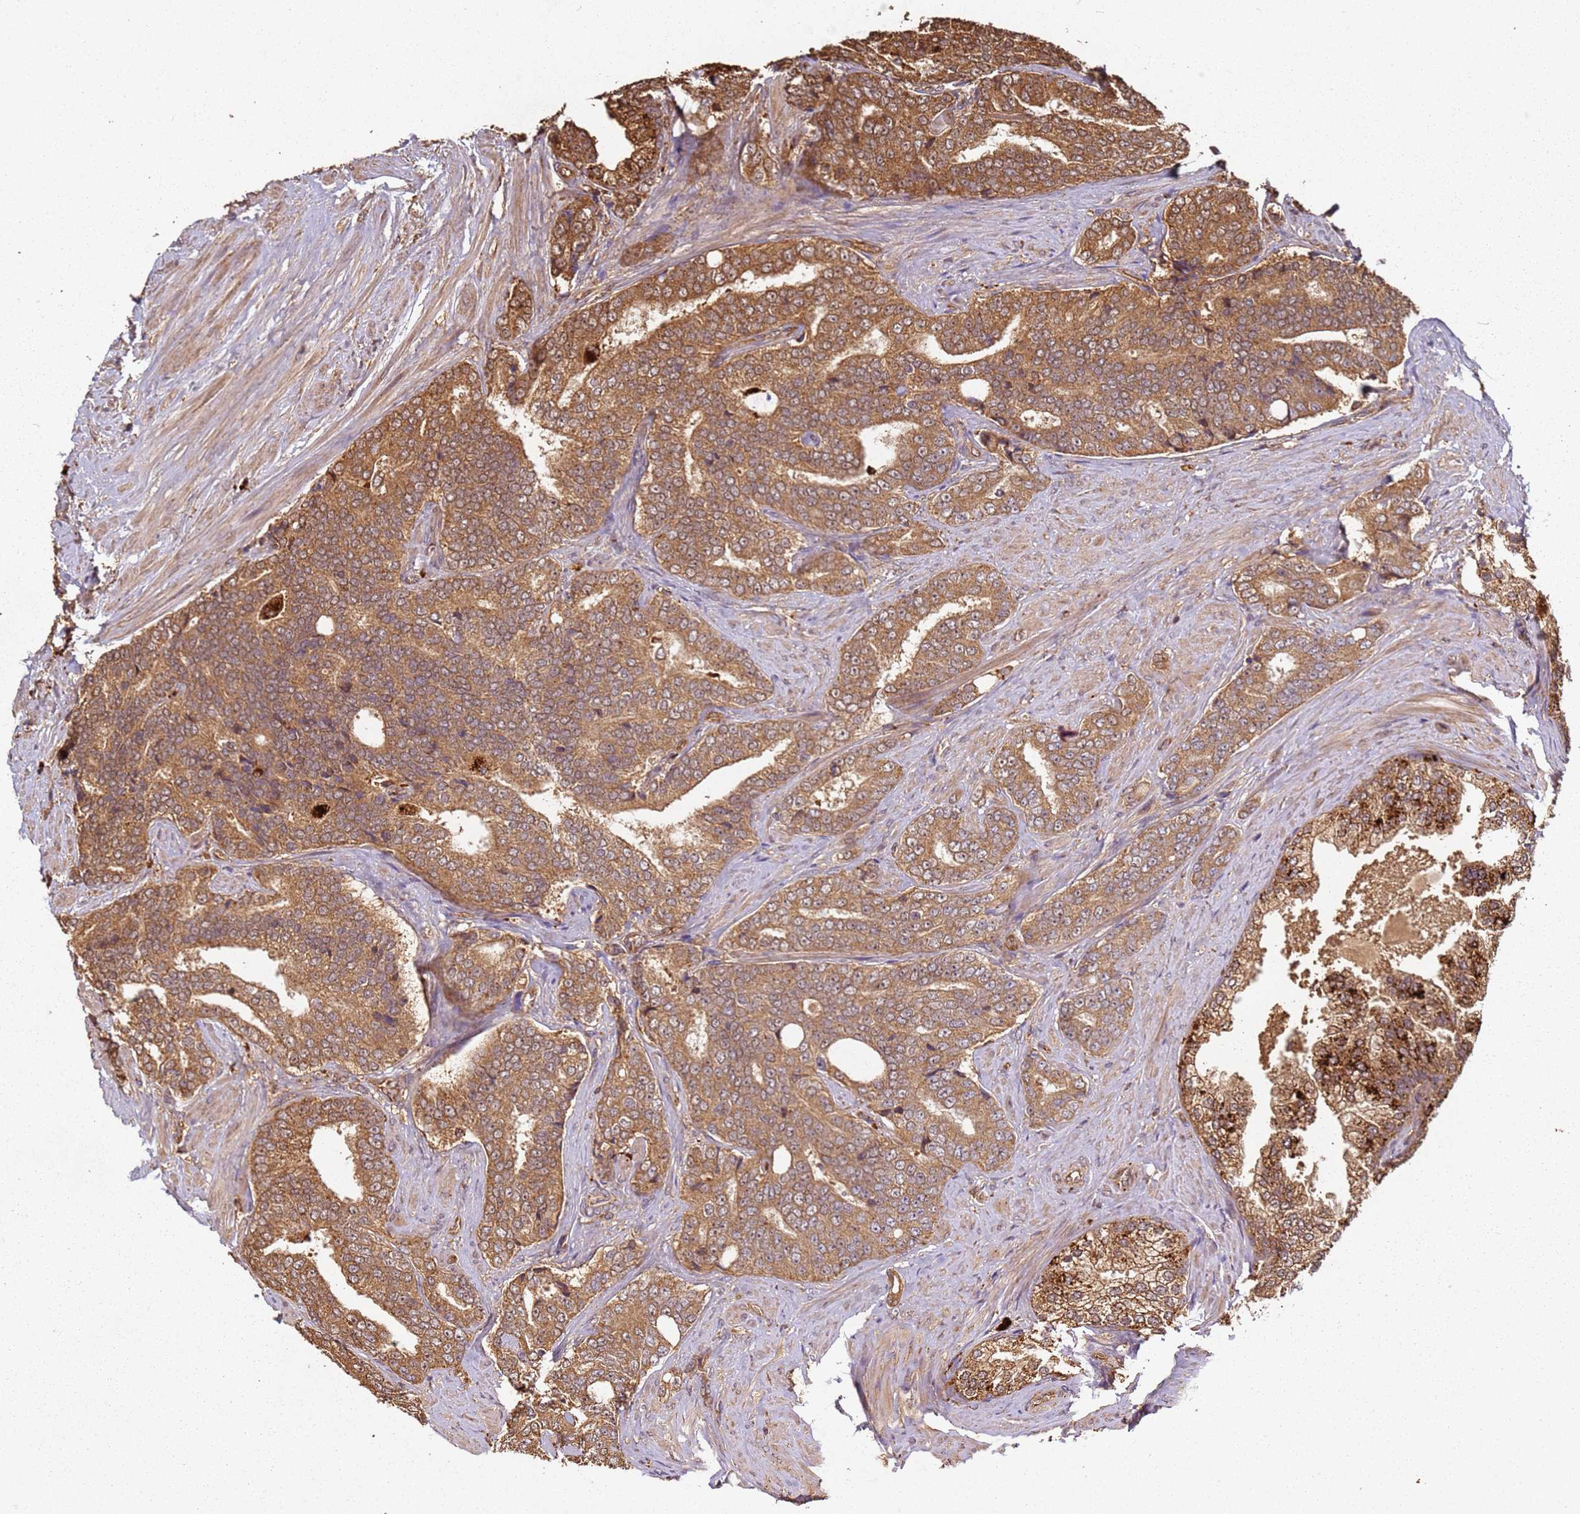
{"staining": {"intensity": "moderate", "quantity": ">75%", "location": "cytoplasmic/membranous"}, "tissue": "prostate cancer", "cell_type": "Tumor cells", "image_type": "cancer", "snomed": [{"axis": "morphology", "description": "Adenocarcinoma, High grade"}, {"axis": "topography", "description": "Prostate"}], "caption": "This is an image of immunohistochemistry (IHC) staining of prostate cancer (adenocarcinoma (high-grade)), which shows moderate staining in the cytoplasmic/membranous of tumor cells.", "gene": "SCGB2B2", "patient": {"sex": "male", "age": 67}}